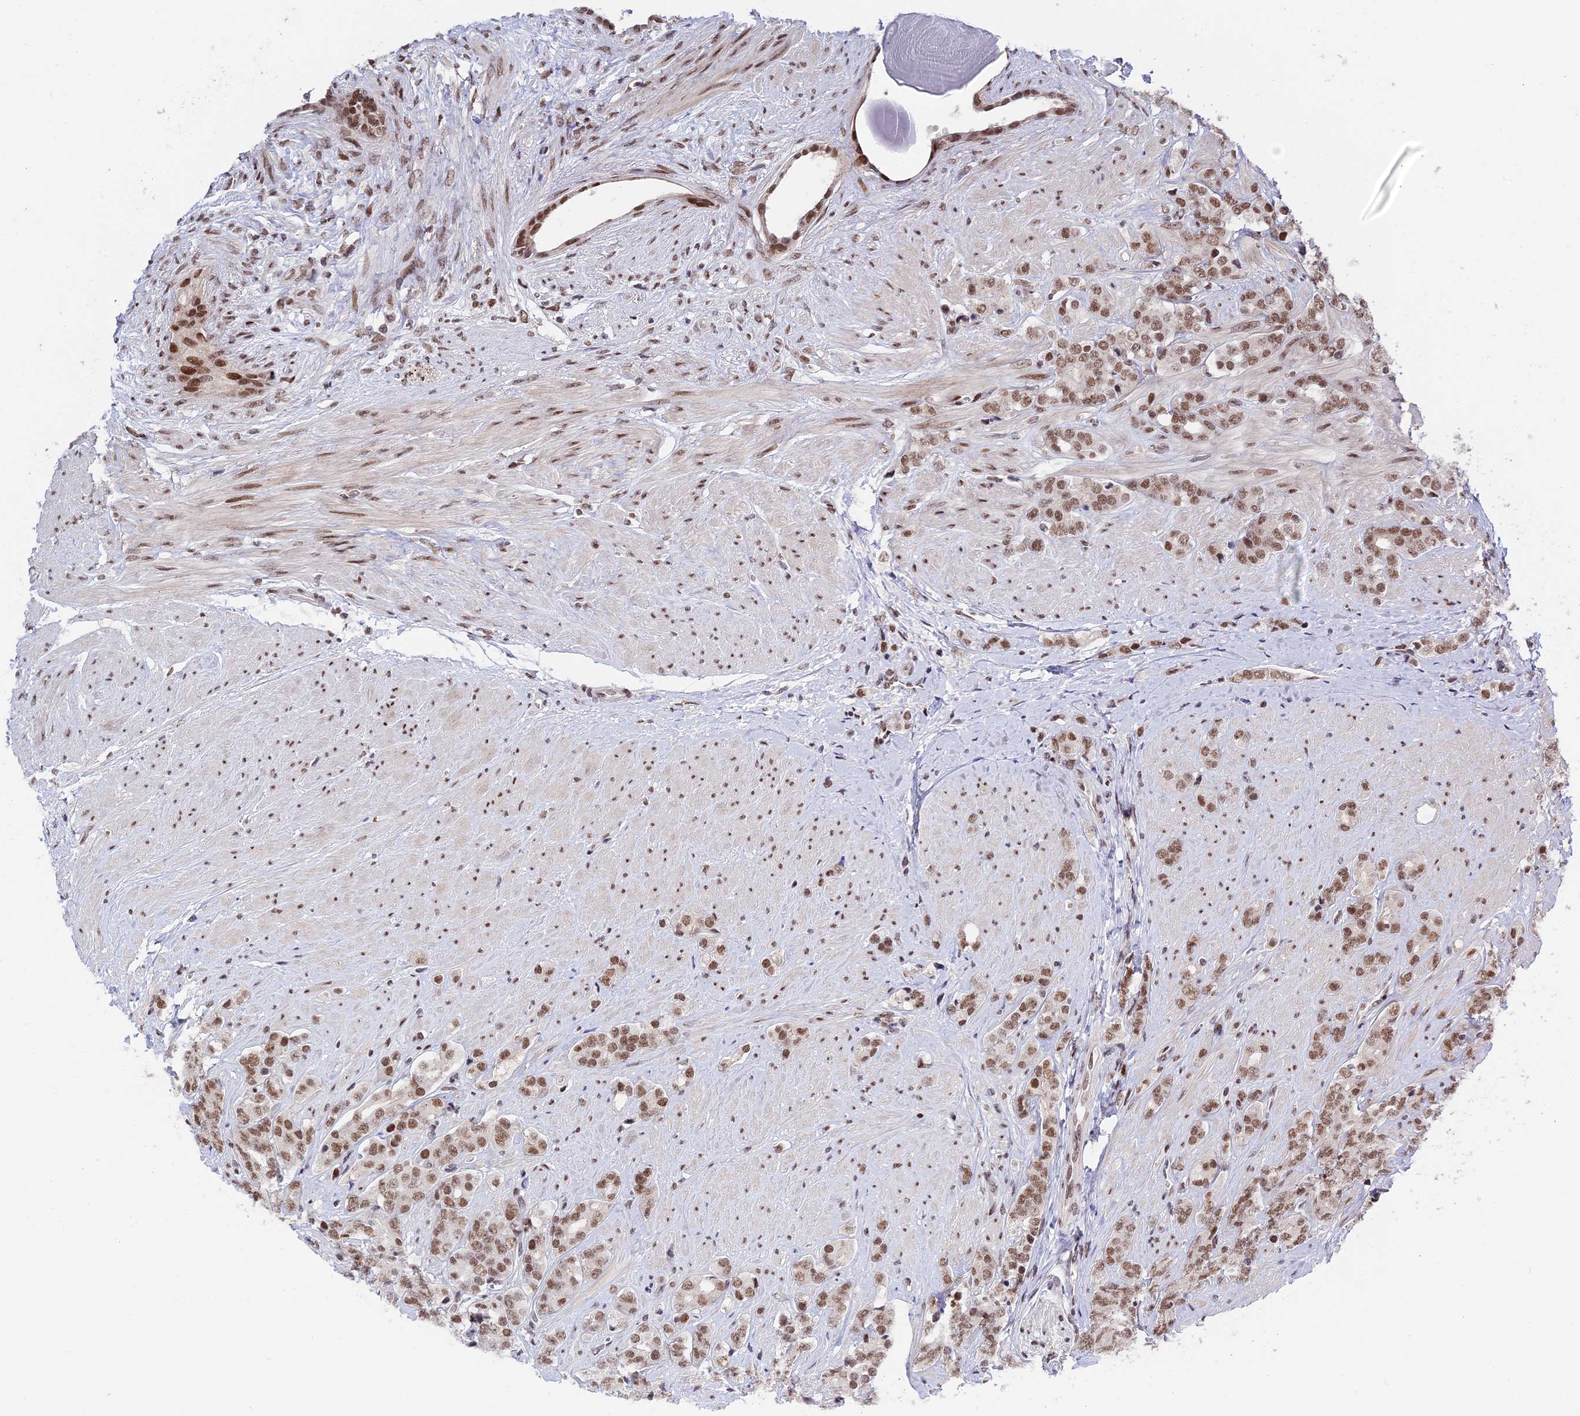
{"staining": {"intensity": "moderate", "quantity": ">75%", "location": "nuclear"}, "tissue": "prostate cancer", "cell_type": "Tumor cells", "image_type": "cancer", "snomed": [{"axis": "morphology", "description": "Adenocarcinoma, High grade"}, {"axis": "topography", "description": "Prostate"}], "caption": "Prostate cancer stained with DAB (3,3'-diaminobenzidine) IHC shows medium levels of moderate nuclear expression in about >75% of tumor cells.", "gene": "SYT15", "patient": {"sex": "male", "age": 62}}